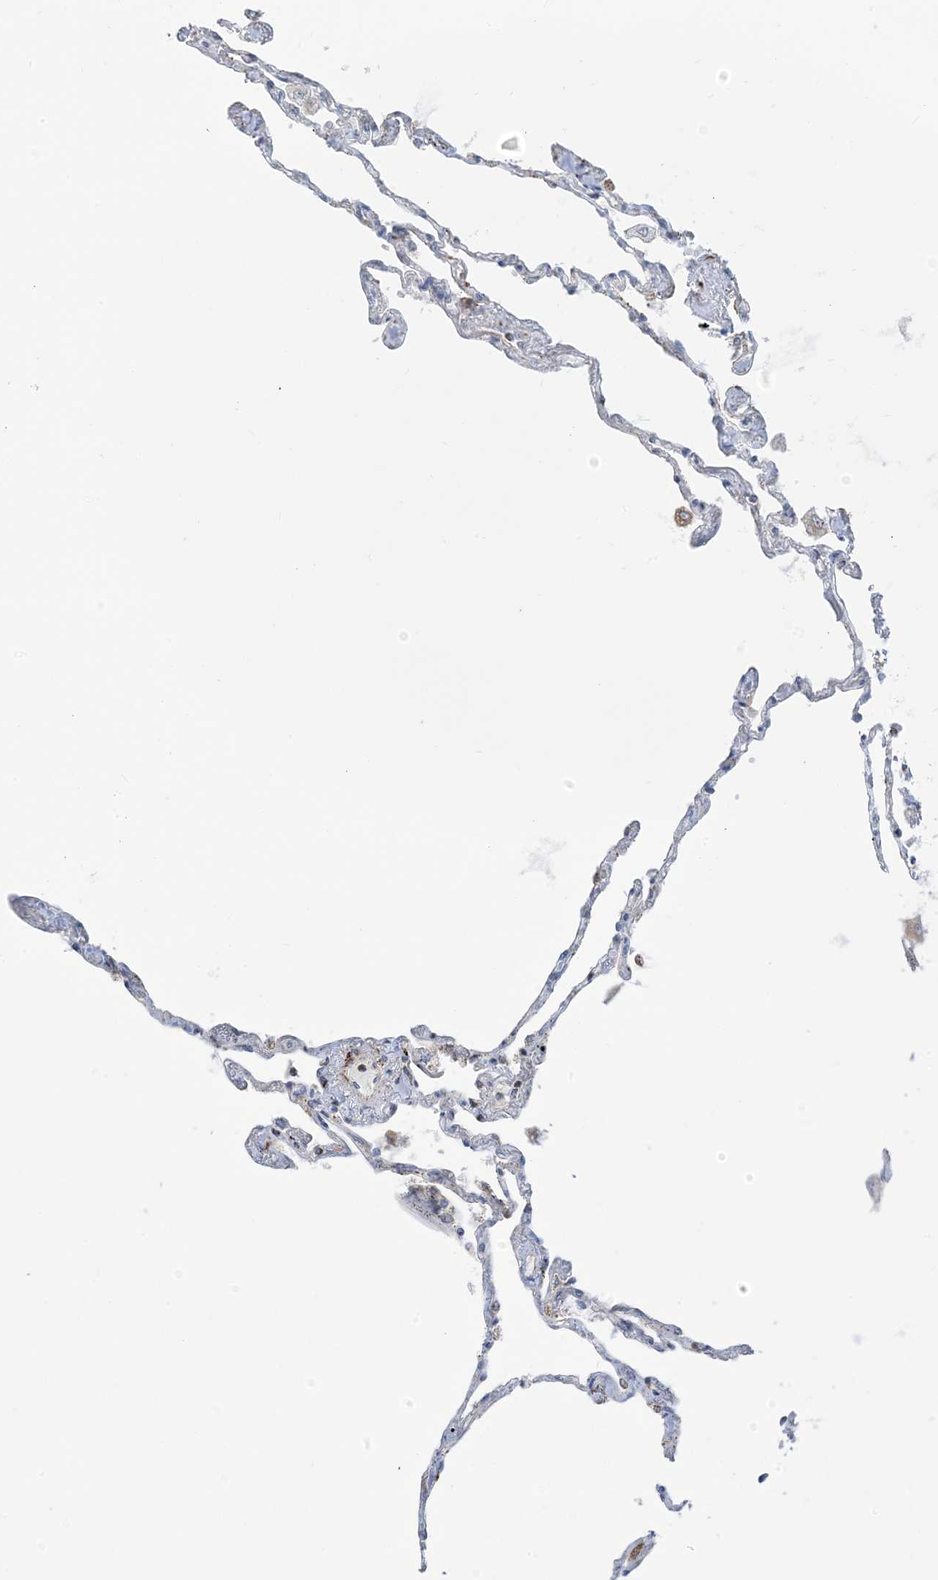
{"staining": {"intensity": "negative", "quantity": "none", "location": "none"}, "tissue": "lung", "cell_type": "Alveolar cells", "image_type": "normal", "snomed": [{"axis": "morphology", "description": "Normal tissue, NOS"}, {"axis": "topography", "description": "Lung"}], "caption": "An immunohistochemistry histopathology image of normal lung is shown. There is no staining in alveolar cells of lung. (DAB (3,3'-diaminobenzidine) immunohistochemistry with hematoxylin counter stain).", "gene": "MAPKBP1", "patient": {"sex": "female", "age": 67}}